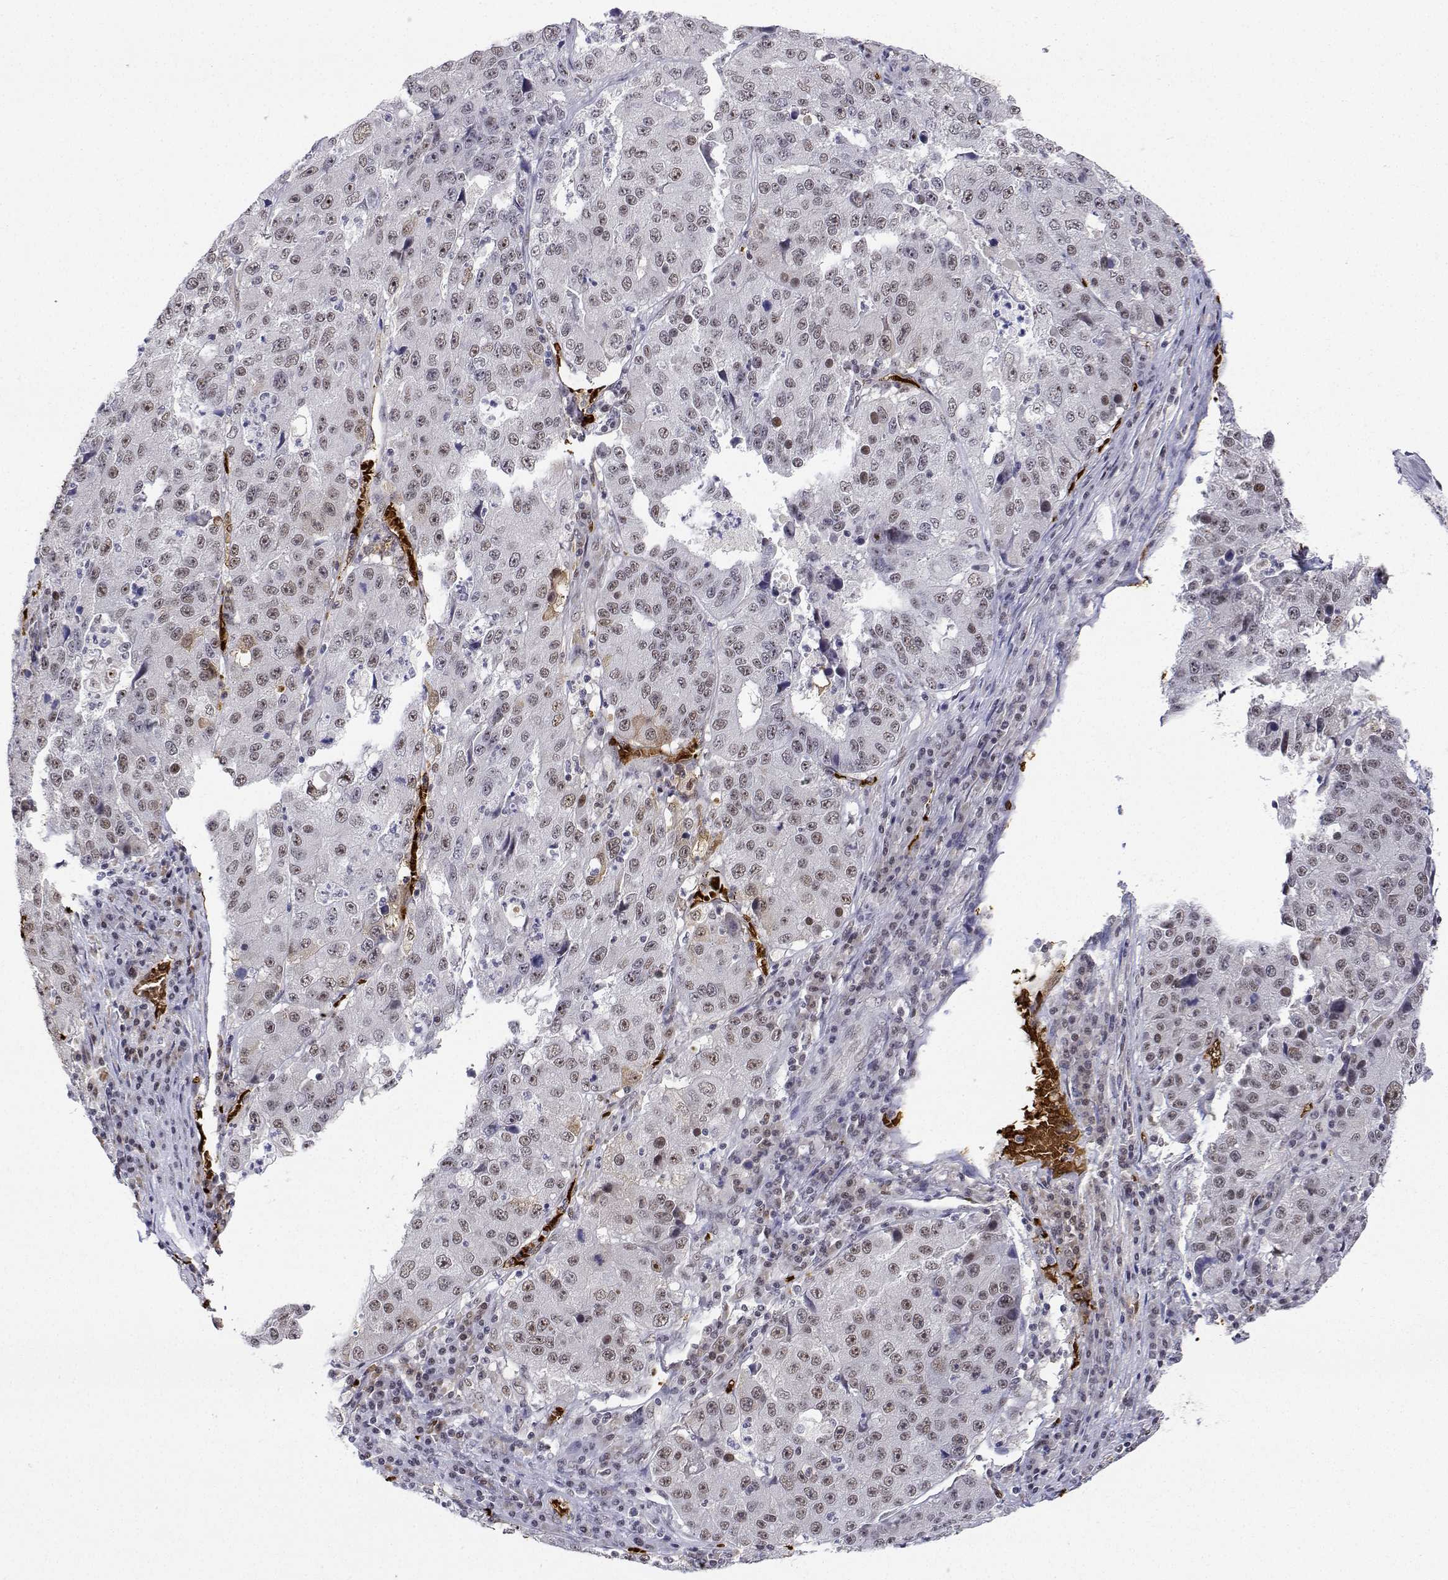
{"staining": {"intensity": "moderate", "quantity": "25%-75%", "location": "nuclear"}, "tissue": "stomach cancer", "cell_type": "Tumor cells", "image_type": "cancer", "snomed": [{"axis": "morphology", "description": "Adenocarcinoma, NOS"}, {"axis": "topography", "description": "Stomach"}], "caption": "A high-resolution micrograph shows immunohistochemistry staining of stomach cancer, which exhibits moderate nuclear staining in approximately 25%-75% of tumor cells.", "gene": "ADAR", "patient": {"sex": "male", "age": 71}}